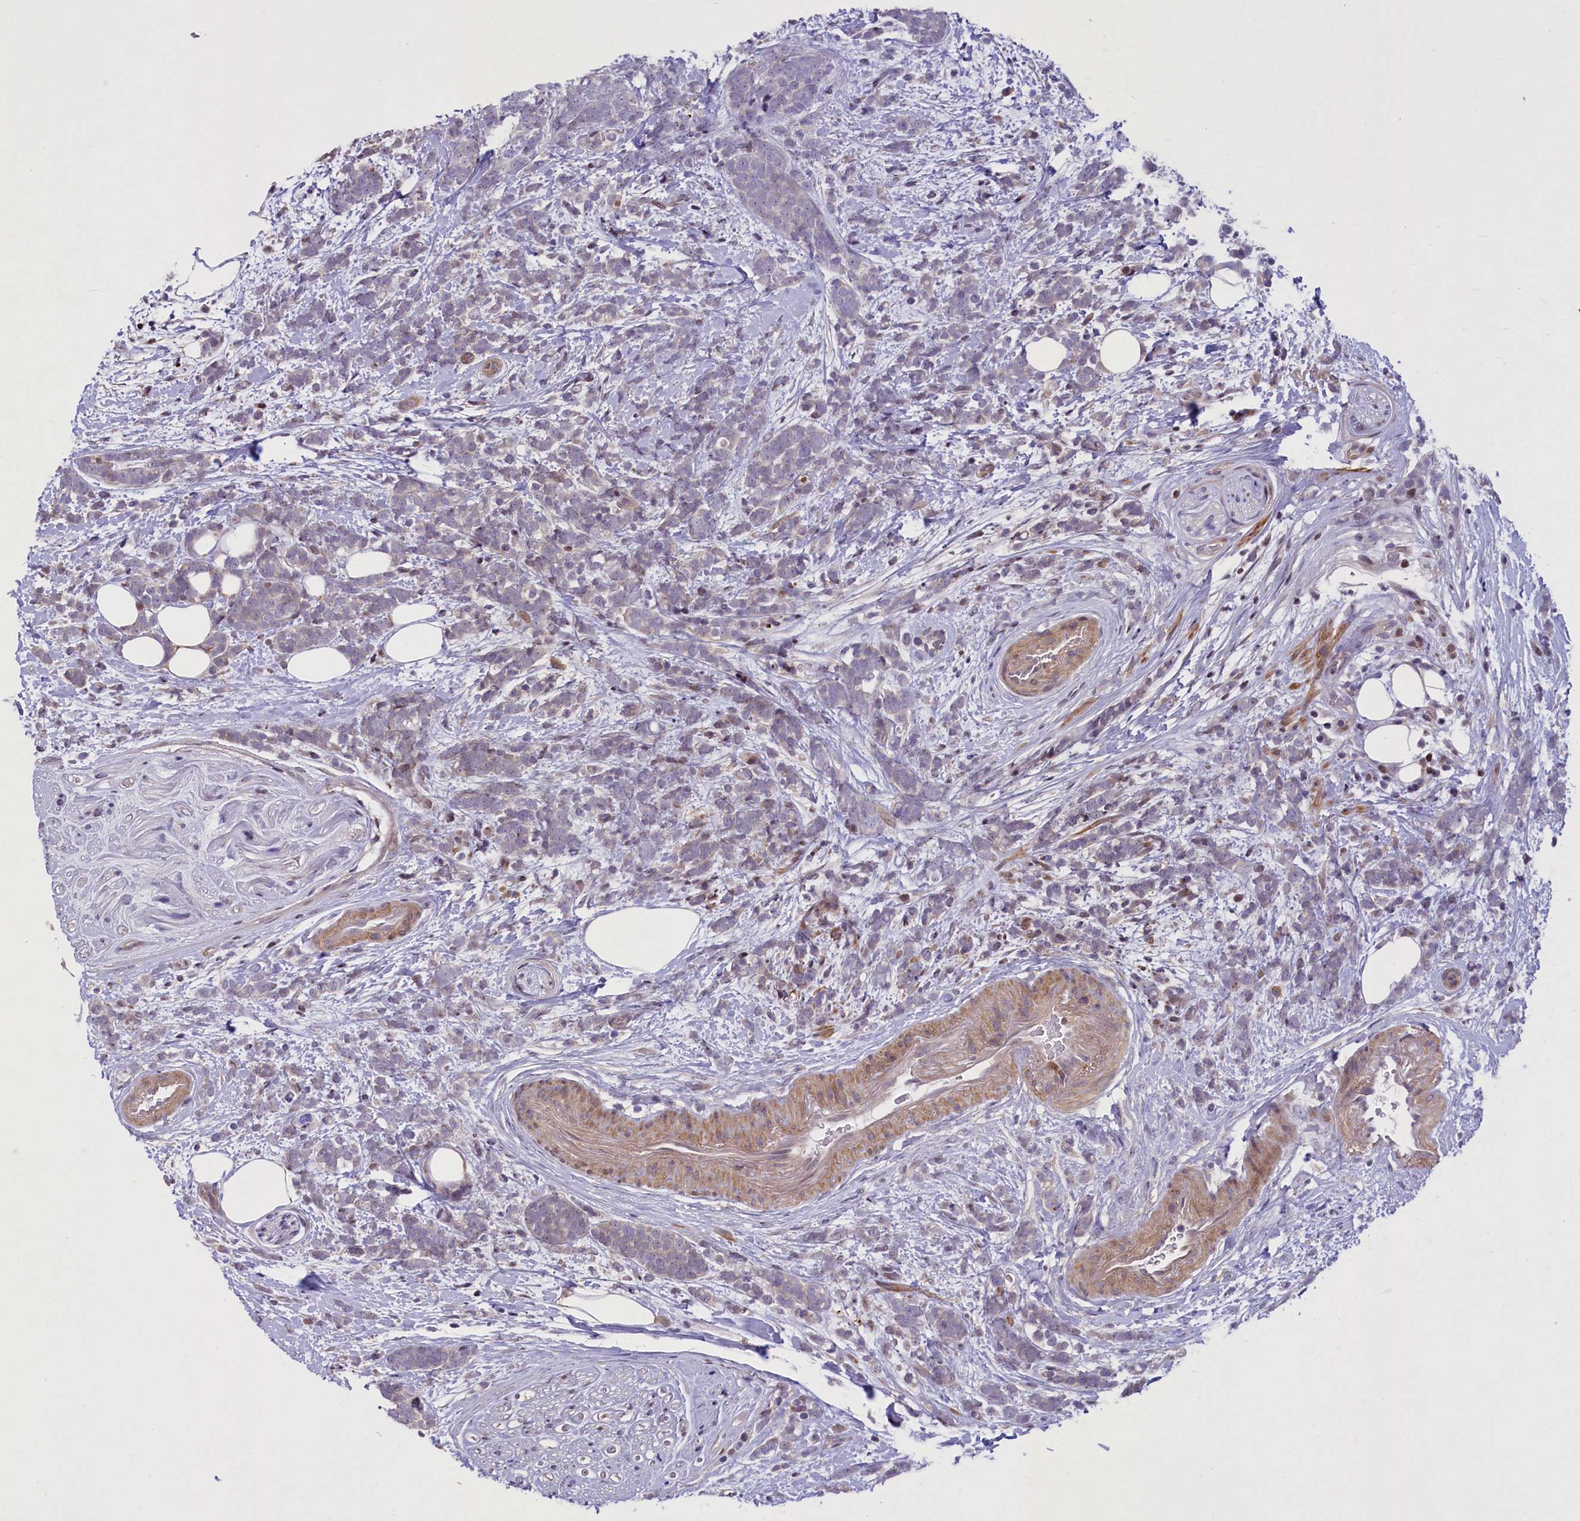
{"staining": {"intensity": "weak", "quantity": "<25%", "location": "cytoplasmic/membranous"}, "tissue": "breast cancer", "cell_type": "Tumor cells", "image_type": "cancer", "snomed": [{"axis": "morphology", "description": "Lobular carcinoma"}, {"axis": "topography", "description": "Breast"}], "caption": "The image demonstrates no staining of tumor cells in breast lobular carcinoma.", "gene": "MAN2C1", "patient": {"sex": "female", "age": 58}}